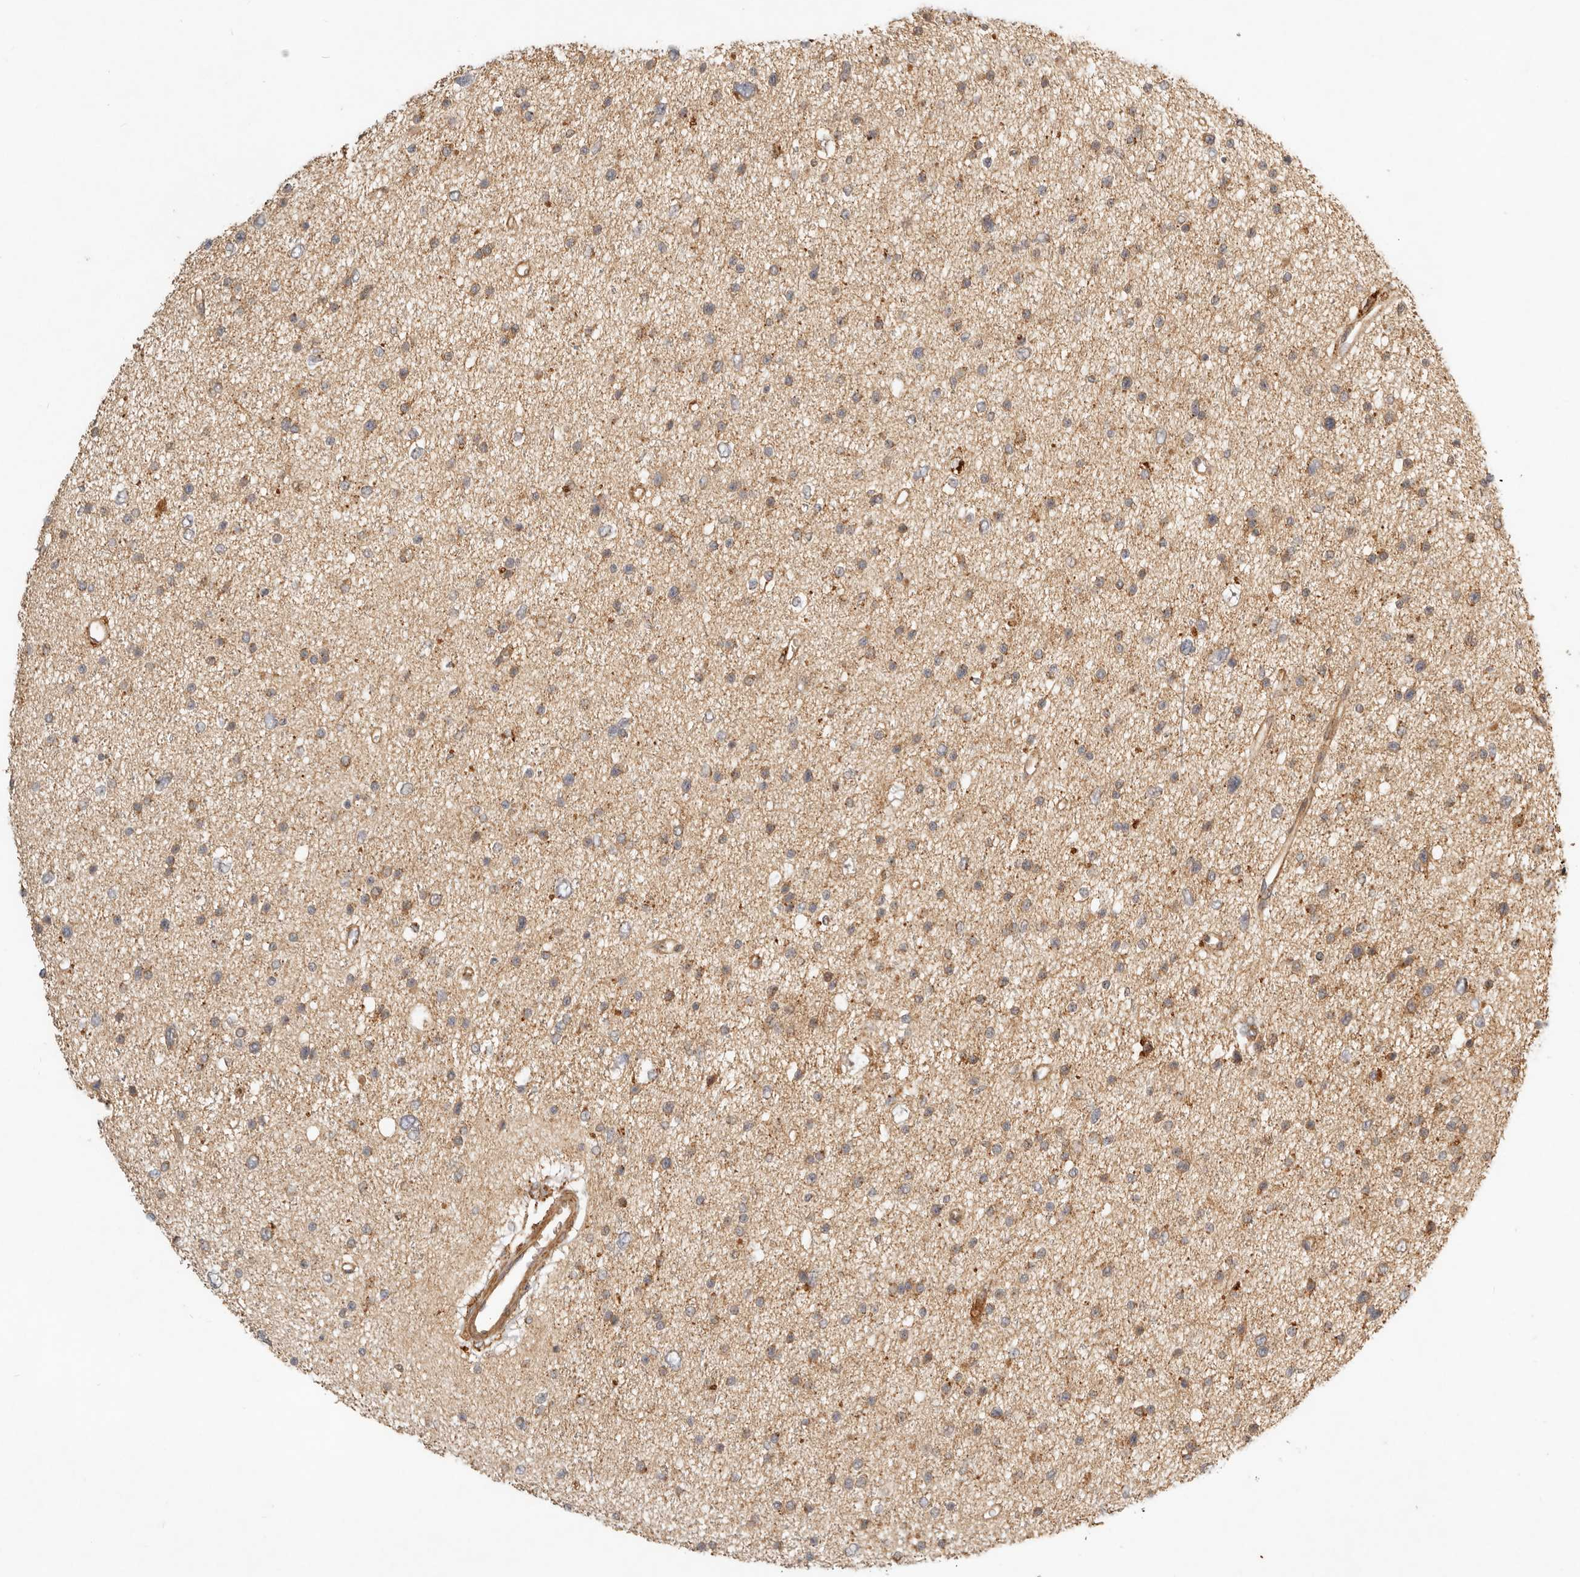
{"staining": {"intensity": "weak", "quantity": ">75%", "location": "cytoplasmic/membranous"}, "tissue": "glioma", "cell_type": "Tumor cells", "image_type": "cancer", "snomed": [{"axis": "morphology", "description": "Glioma, malignant, Low grade"}, {"axis": "topography", "description": "Brain"}], "caption": "Malignant low-grade glioma stained with immunohistochemistry exhibits weak cytoplasmic/membranous positivity in approximately >75% of tumor cells.", "gene": "CLEC4C", "patient": {"sex": "female", "age": 37}}